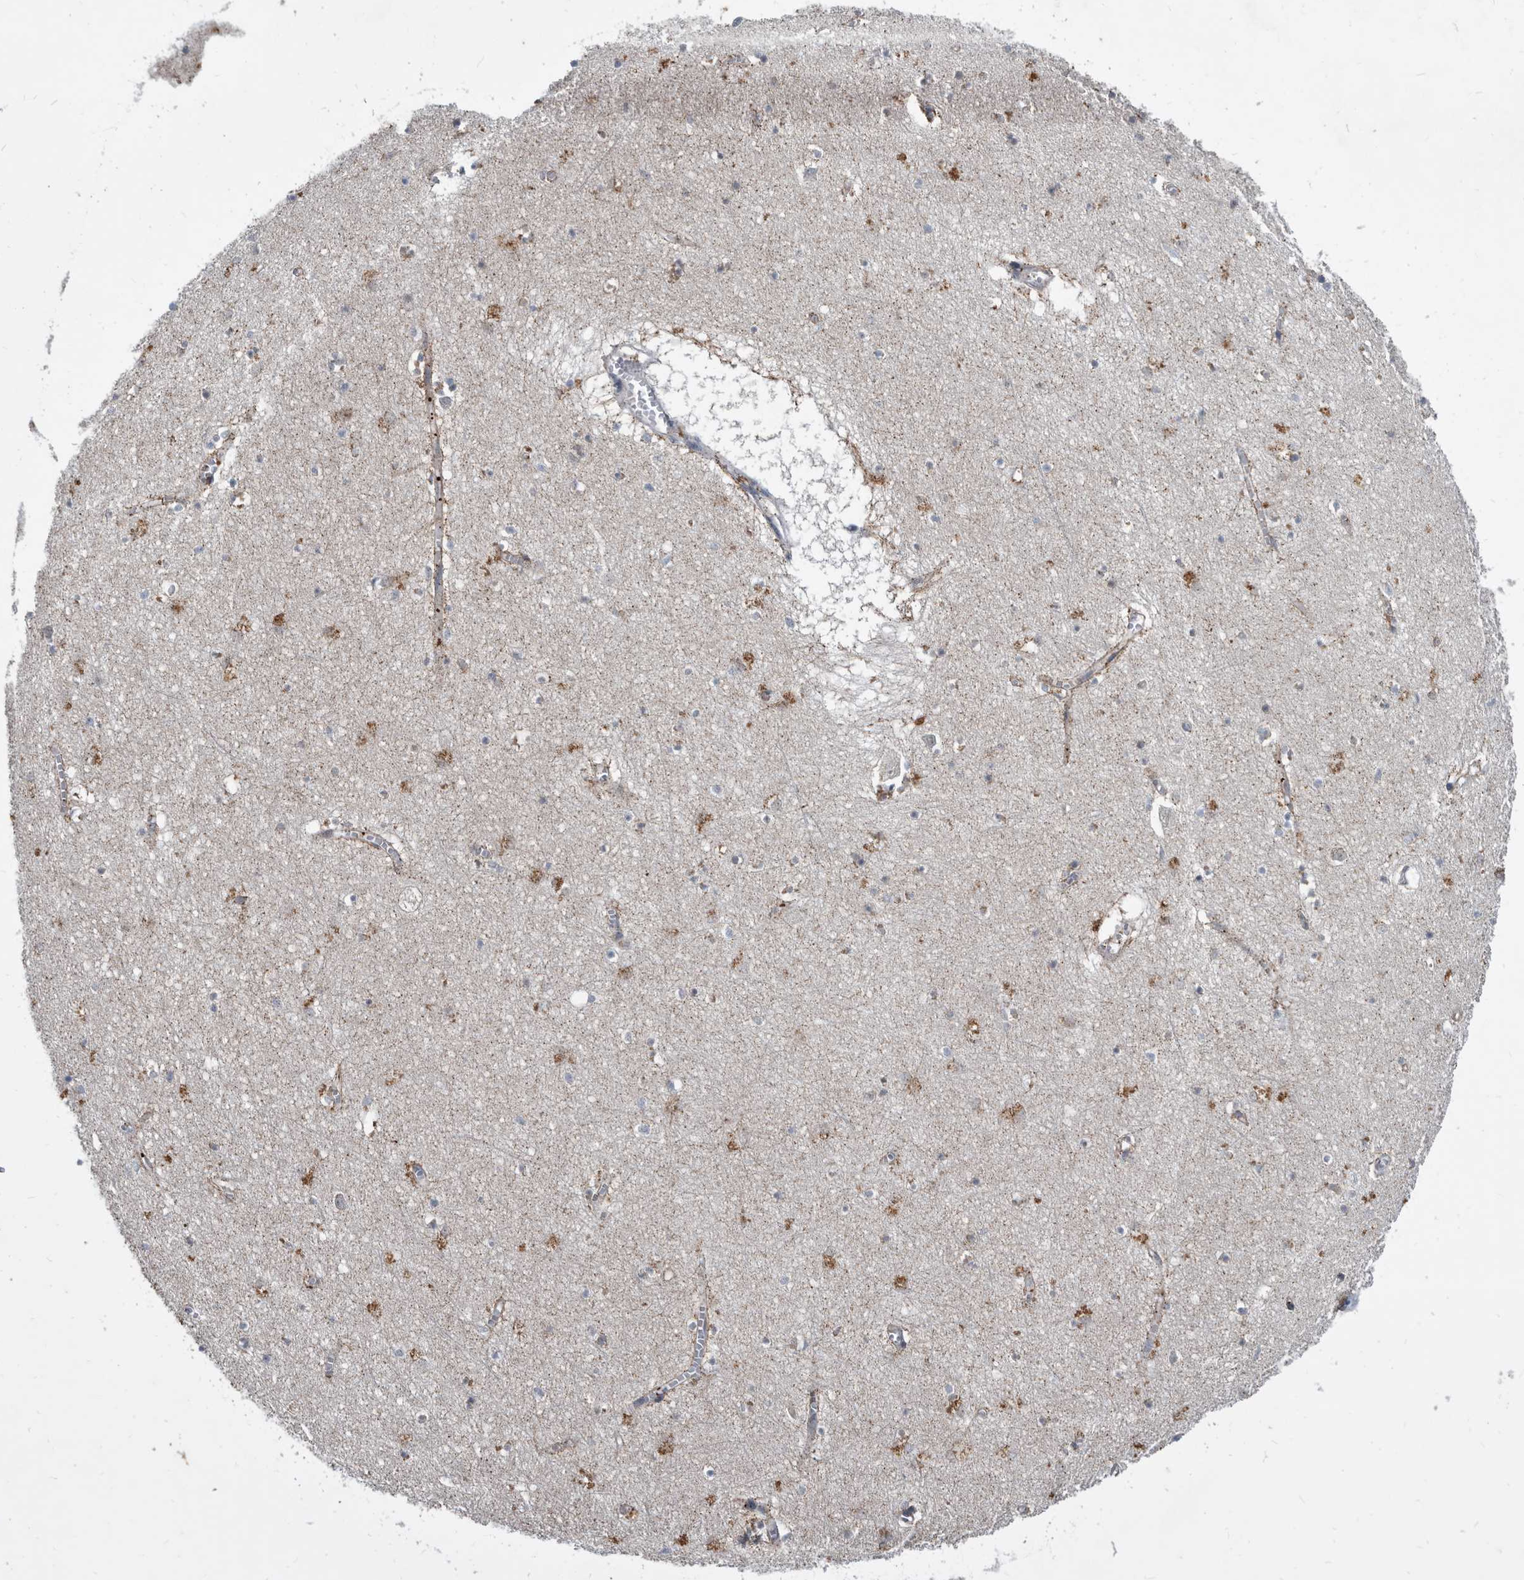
{"staining": {"intensity": "moderate", "quantity": "25%-75%", "location": "cytoplasmic/membranous"}, "tissue": "hippocampus", "cell_type": "Glial cells", "image_type": "normal", "snomed": [{"axis": "morphology", "description": "Normal tissue, NOS"}, {"axis": "topography", "description": "Hippocampus"}], "caption": "IHC image of normal human hippocampus stained for a protein (brown), which shows medium levels of moderate cytoplasmic/membranous positivity in about 25%-75% of glial cells.", "gene": "PI15", "patient": {"sex": "male", "age": 70}}